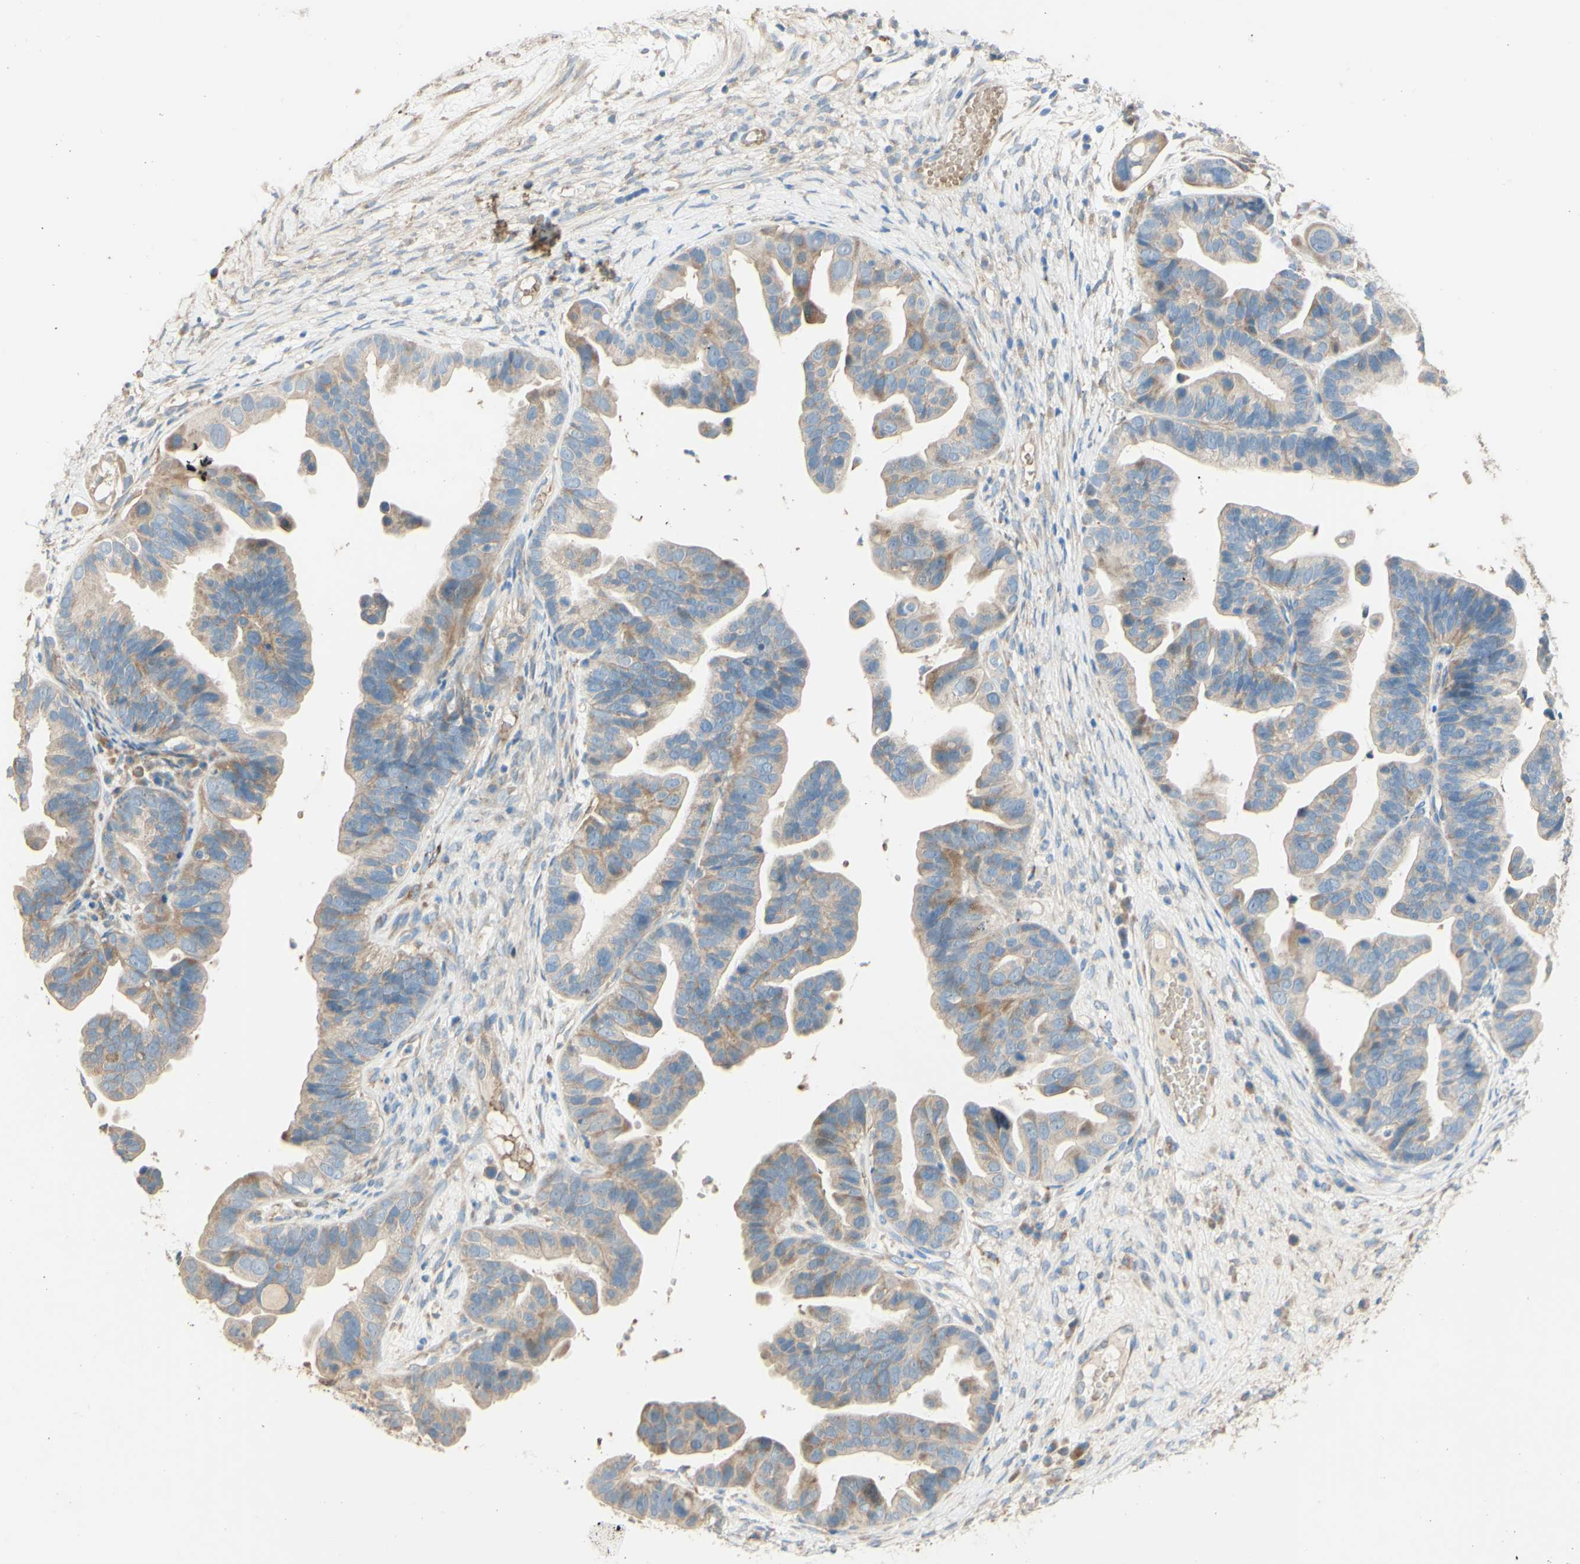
{"staining": {"intensity": "weak", "quantity": "25%-75%", "location": "cytoplasmic/membranous"}, "tissue": "ovarian cancer", "cell_type": "Tumor cells", "image_type": "cancer", "snomed": [{"axis": "morphology", "description": "Cystadenocarcinoma, serous, NOS"}, {"axis": "topography", "description": "Ovary"}], "caption": "An immunohistochemistry photomicrograph of neoplastic tissue is shown. Protein staining in brown labels weak cytoplasmic/membranous positivity in ovarian cancer (serous cystadenocarcinoma) within tumor cells.", "gene": "DKK3", "patient": {"sex": "female", "age": 56}}